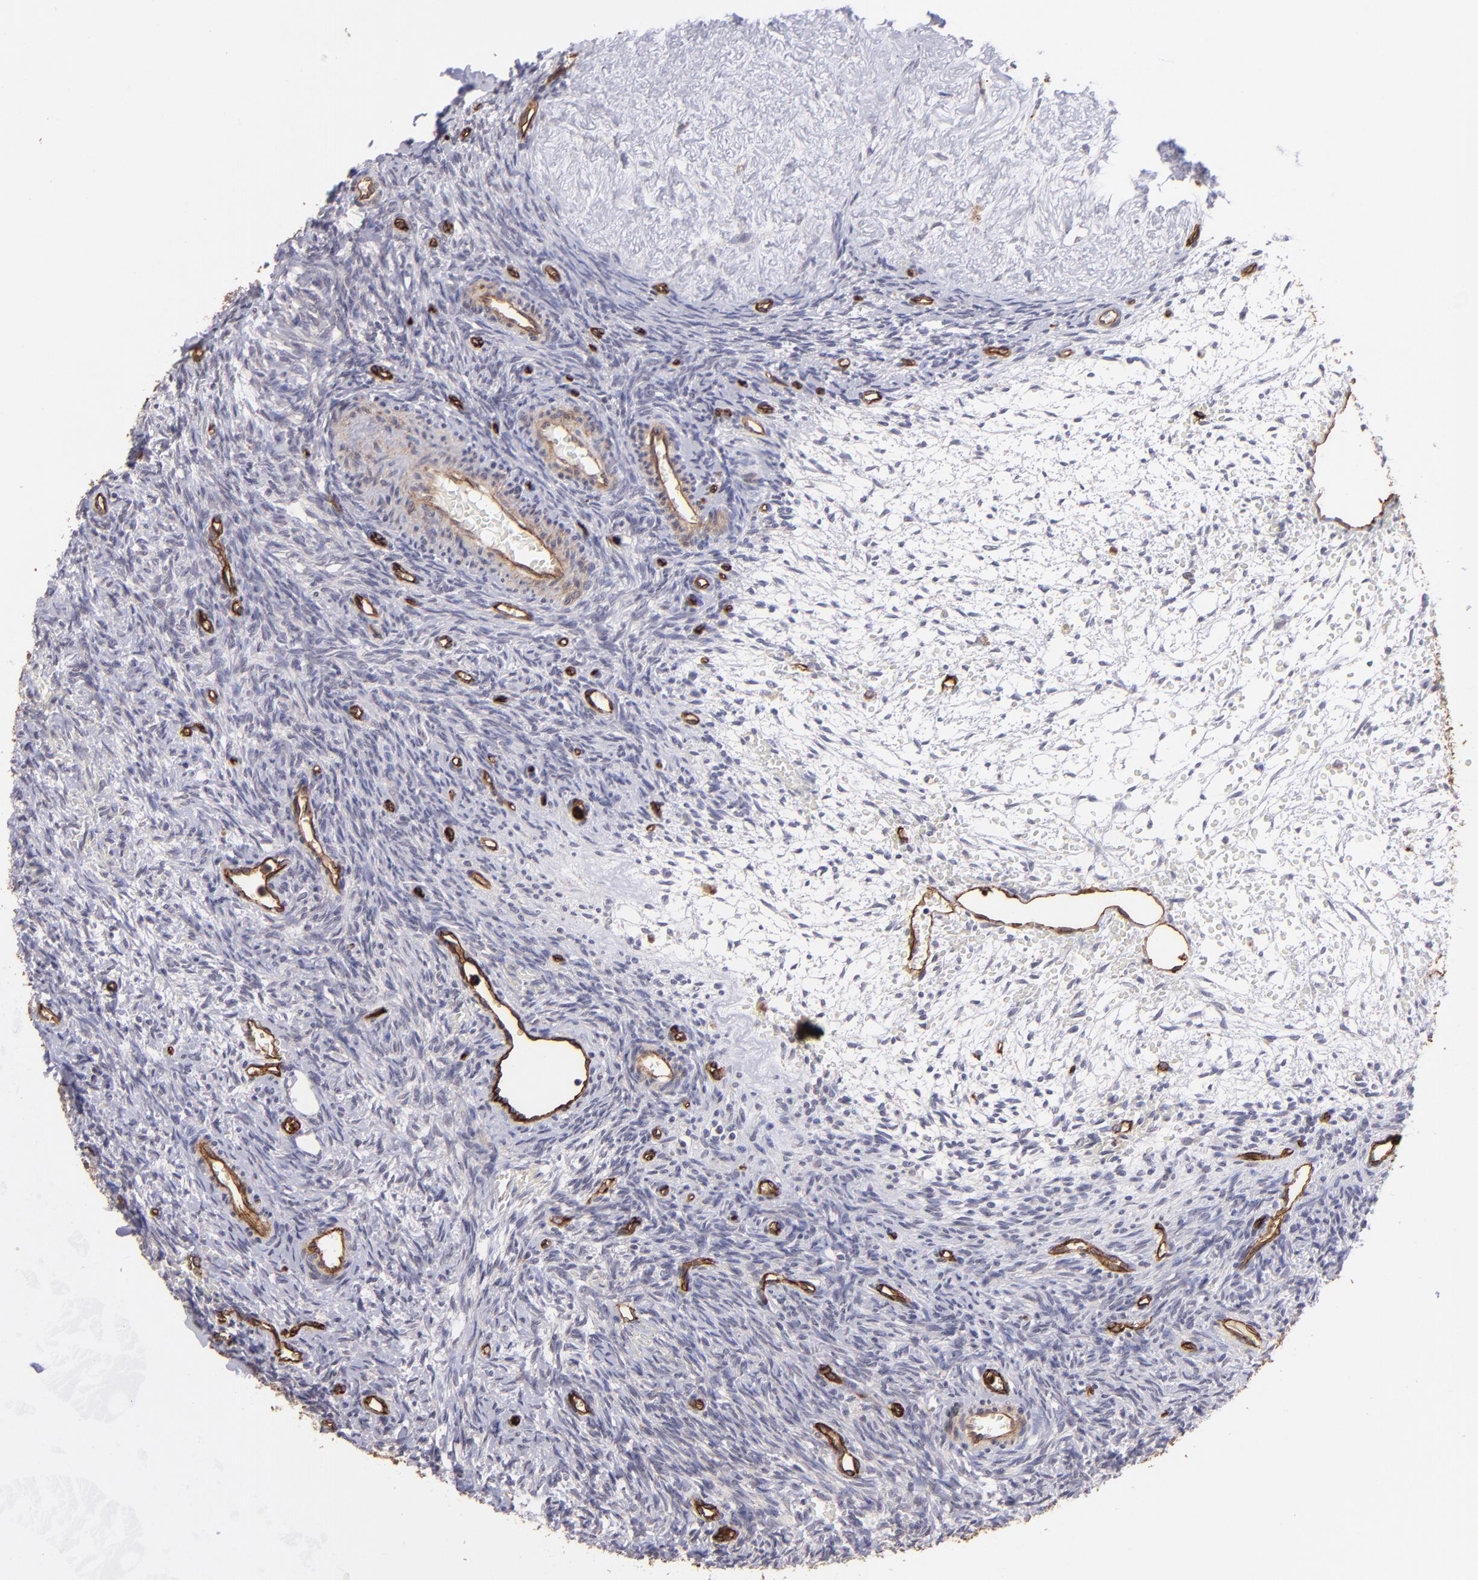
{"staining": {"intensity": "negative", "quantity": "none", "location": "none"}, "tissue": "ovary", "cell_type": "Follicle cells", "image_type": "normal", "snomed": [{"axis": "morphology", "description": "Normal tissue, NOS"}, {"axis": "topography", "description": "Ovary"}], "caption": "This is an immunohistochemistry (IHC) image of benign human ovary. There is no positivity in follicle cells.", "gene": "DYSF", "patient": {"sex": "female", "age": 39}}